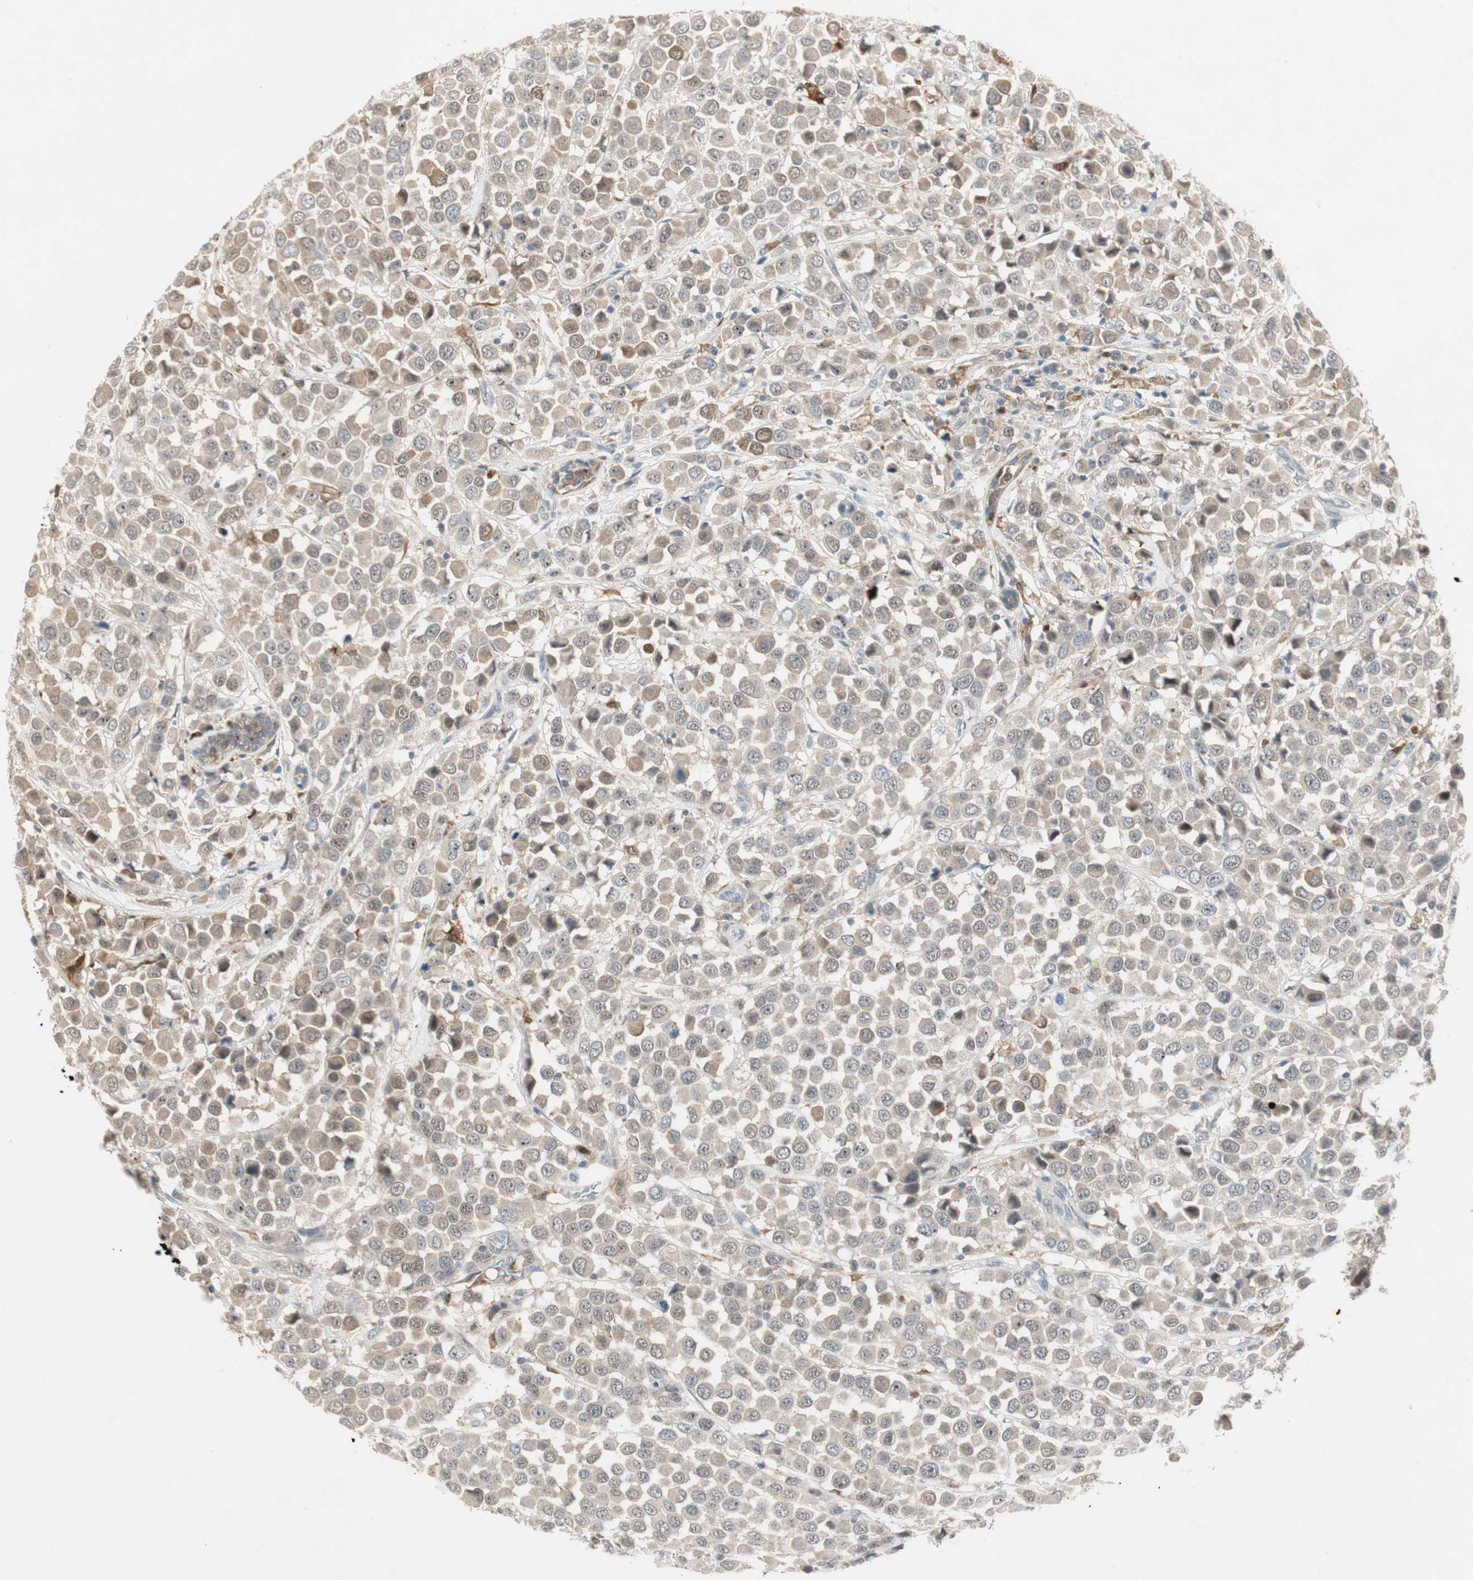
{"staining": {"intensity": "weak", "quantity": "25%-75%", "location": "cytoplasmic/membranous"}, "tissue": "breast cancer", "cell_type": "Tumor cells", "image_type": "cancer", "snomed": [{"axis": "morphology", "description": "Duct carcinoma"}, {"axis": "topography", "description": "Breast"}], "caption": "This is an image of immunohistochemistry (IHC) staining of intraductal carcinoma (breast), which shows weak positivity in the cytoplasmic/membranous of tumor cells.", "gene": "RTL6", "patient": {"sex": "female", "age": 61}}